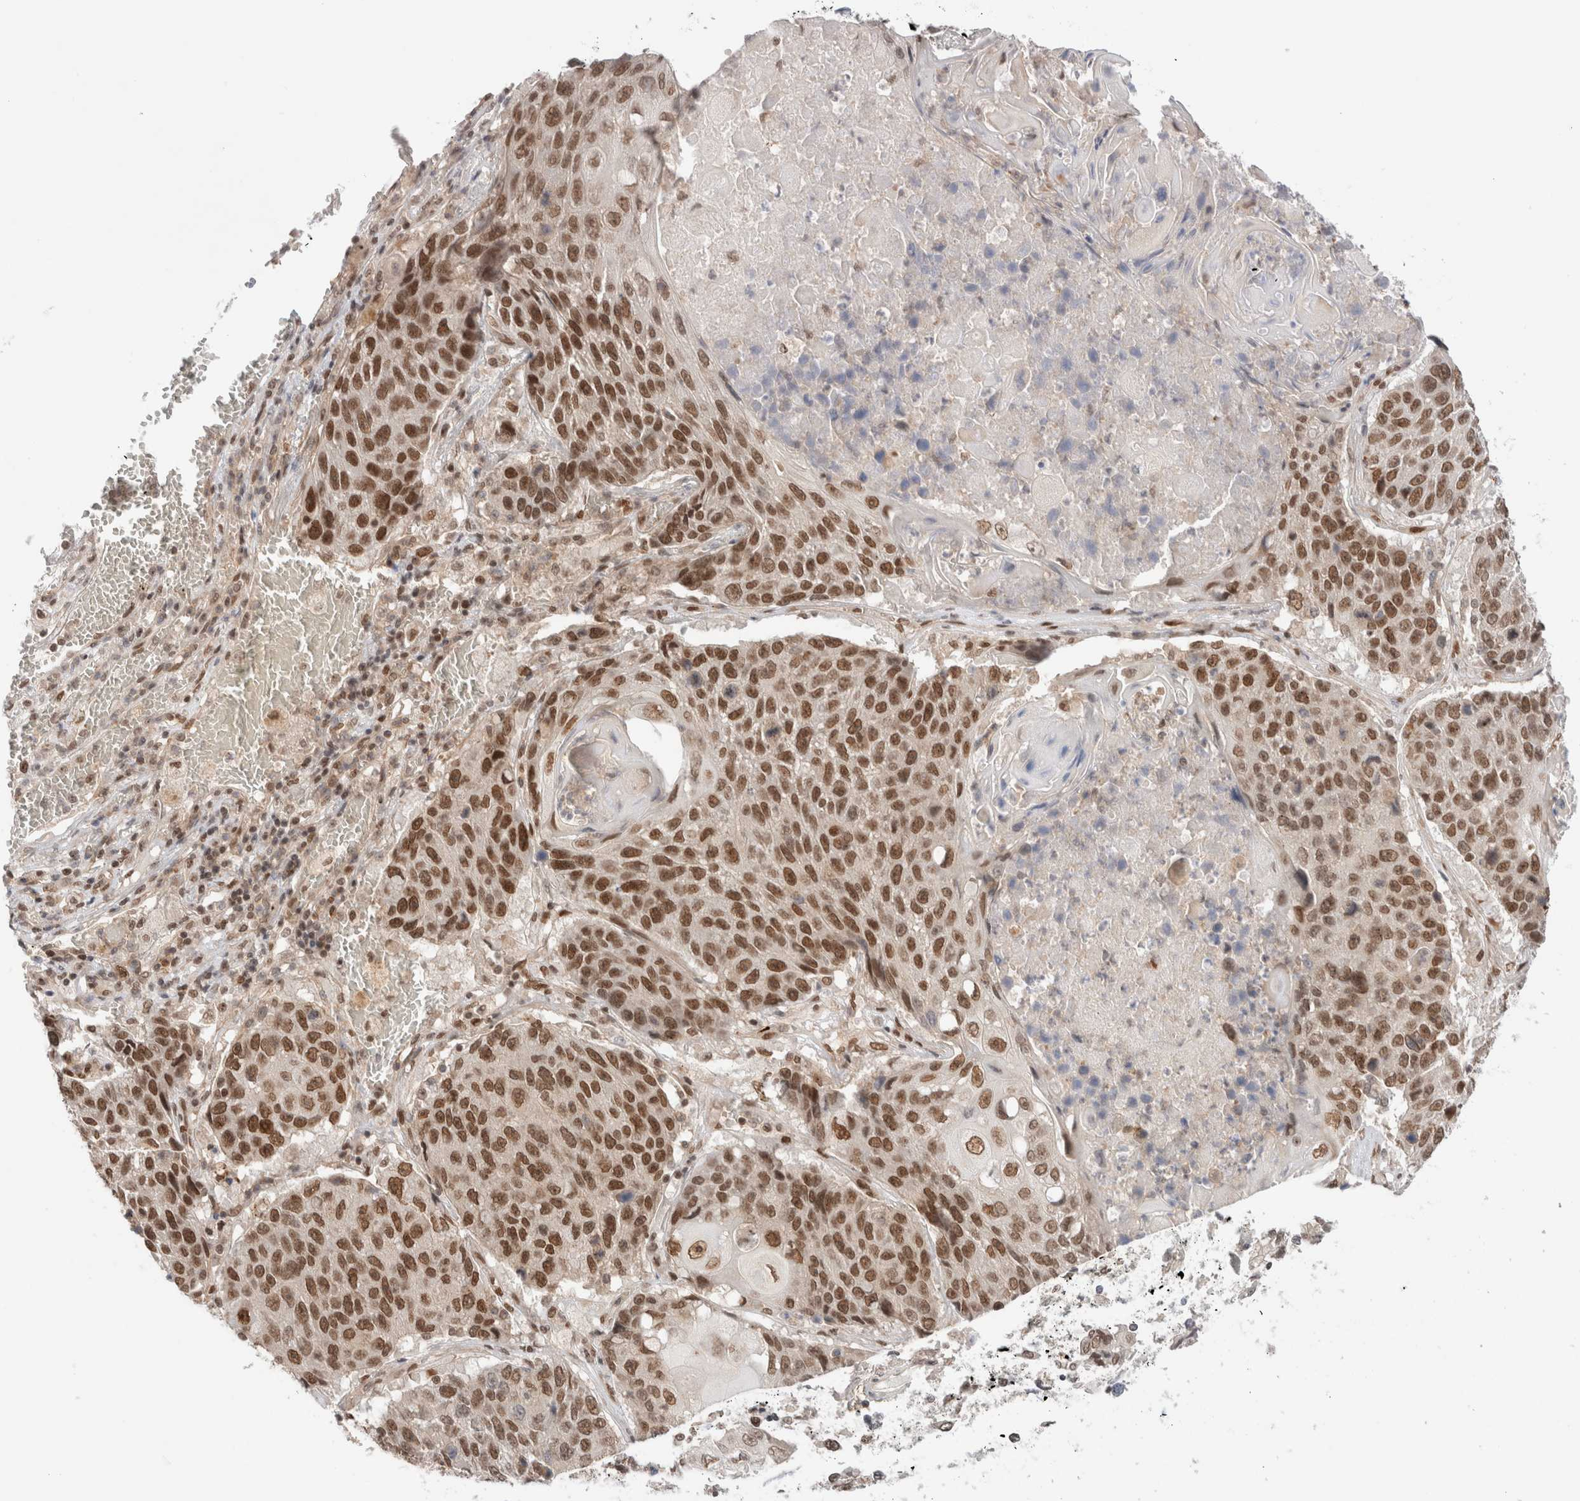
{"staining": {"intensity": "strong", "quantity": "25%-75%", "location": "nuclear"}, "tissue": "lung cancer", "cell_type": "Tumor cells", "image_type": "cancer", "snomed": [{"axis": "morphology", "description": "Adenocarcinoma, NOS"}, {"axis": "topography", "description": "Lung"}], "caption": "Lung cancer stained for a protein (brown) reveals strong nuclear positive staining in about 25%-75% of tumor cells.", "gene": "GATAD2A", "patient": {"sex": "male", "age": 64}}